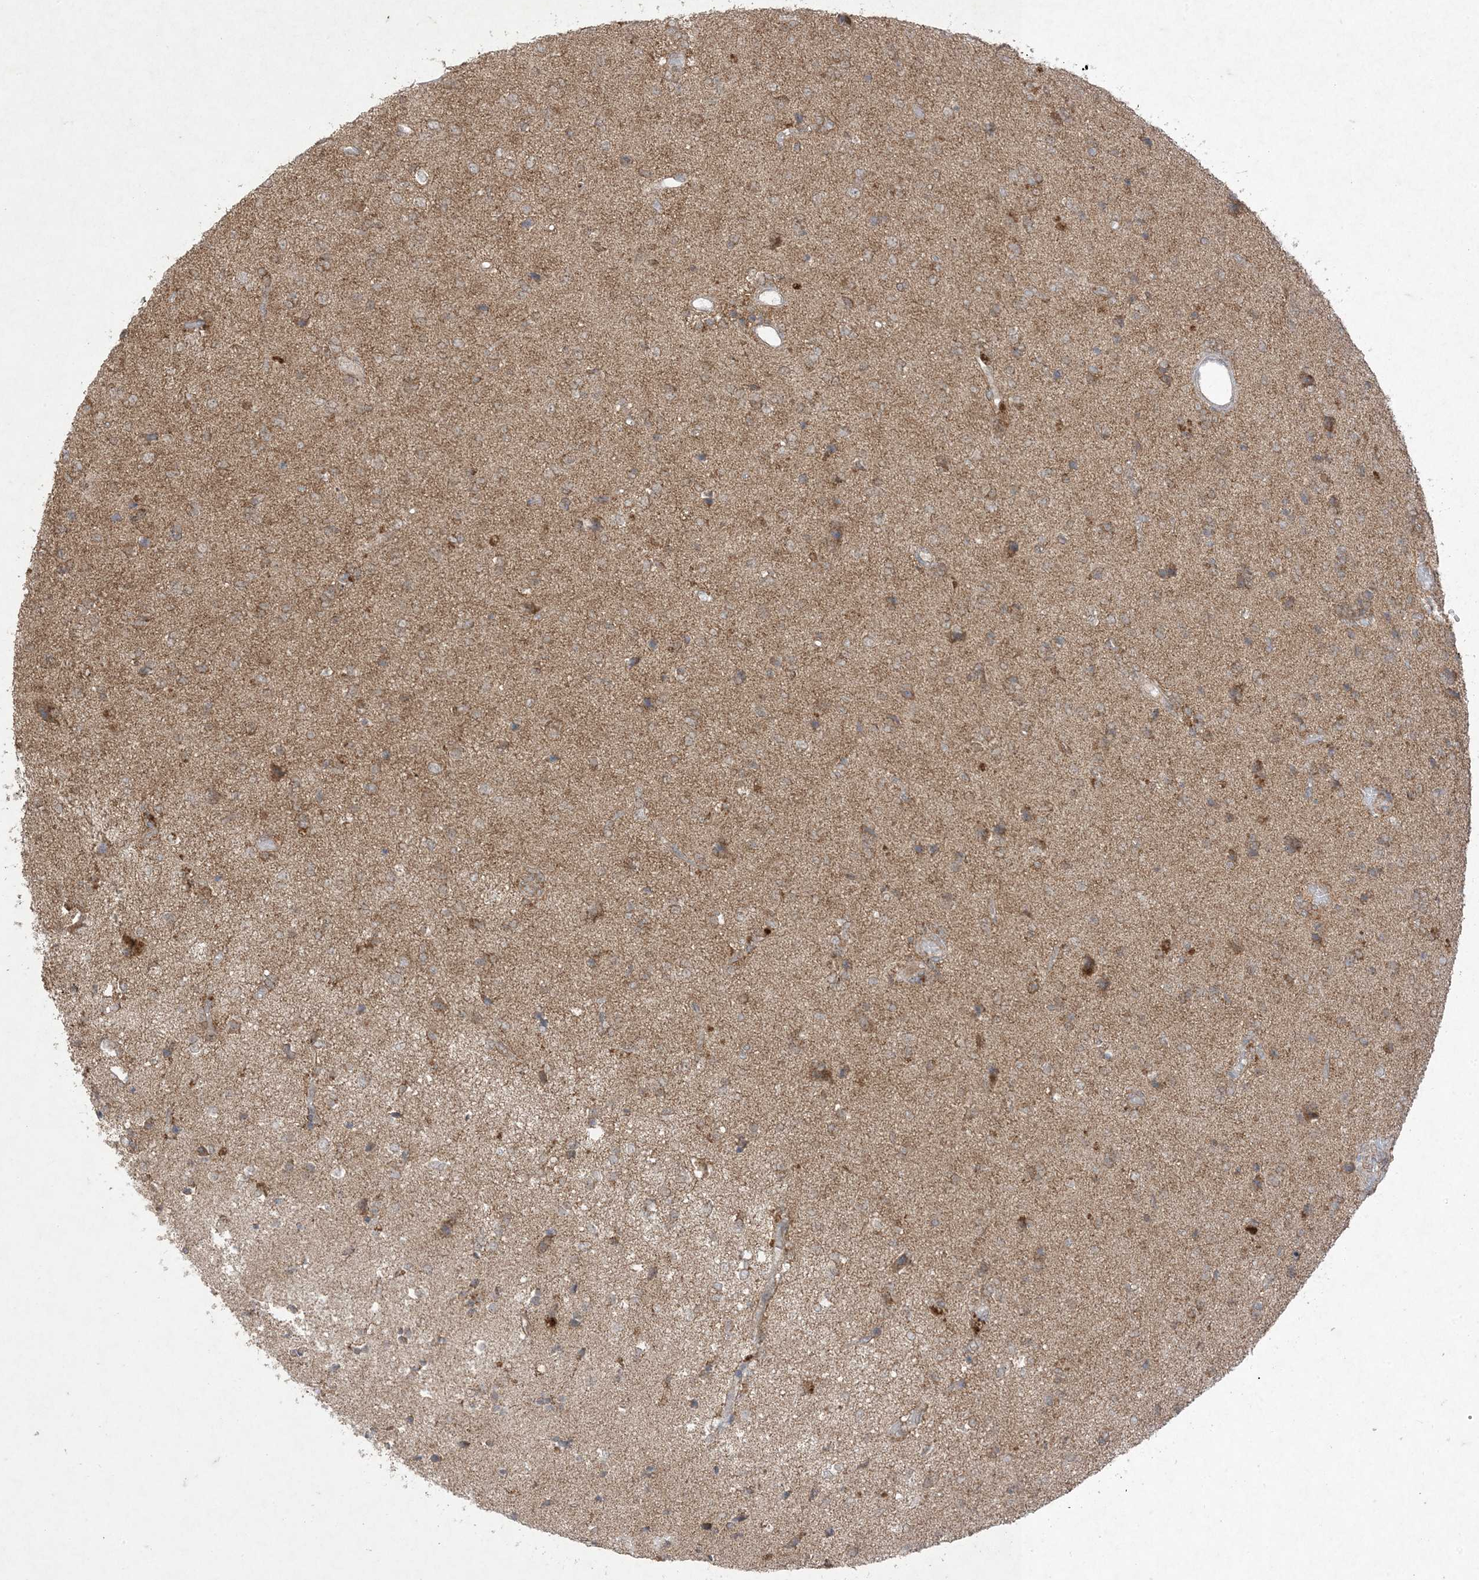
{"staining": {"intensity": "moderate", "quantity": "<25%", "location": "cytoplasmic/membranous"}, "tissue": "glioma", "cell_type": "Tumor cells", "image_type": "cancer", "snomed": [{"axis": "morphology", "description": "Glioma, malignant, High grade"}, {"axis": "topography", "description": "Brain"}], "caption": "Immunohistochemistry (IHC) staining of malignant glioma (high-grade), which shows low levels of moderate cytoplasmic/membranous expression in about <25% of tumor cells indicating moderate cytoplasmic/membranous protein positivity. The staining was performed using DAB (brown) for protein detection and nuclei were counterstained in hematoxylin (blue).", "gene": "UBE2C", "patient": {"sex": "female", "age": 59}}